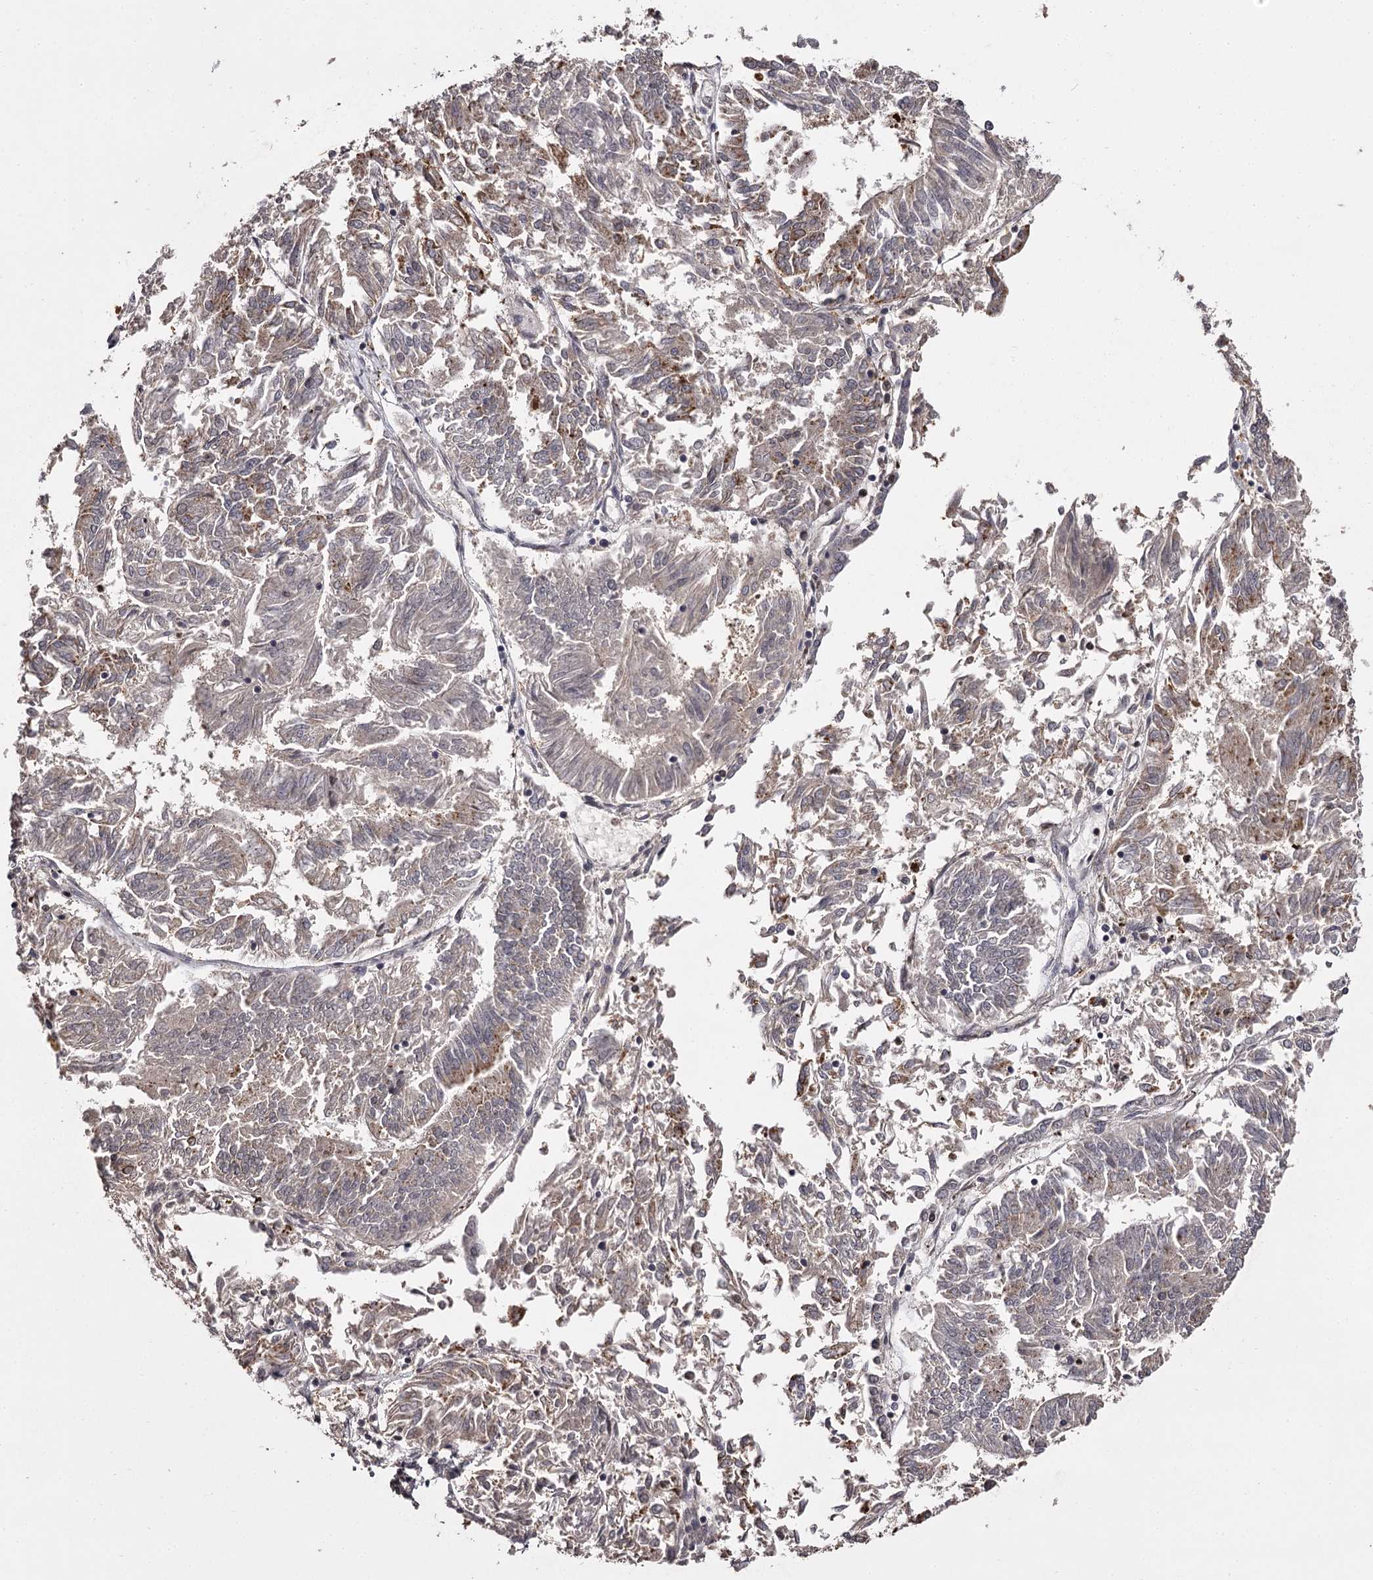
{"staining": {"intensity": "weak", "quantity": "<25%", "location": "cytoplasmic/membranous"}, "tissue": "endometrial cancer", "cell_type": "Tumor cells", "image_type": "cancer", "snomed": [{"axis": "morphology", "description": "Adenocarcinoma, NOS"}, {"axis": "topography", "description": "Endometrium"}], "caption": "The IHC histopathology image has no significant positivity in tumor cells of adenocarcinoma (endometrial) tissue.", "gene": "SLC32A1", "patient": {"sex": "female", "age": 58}}